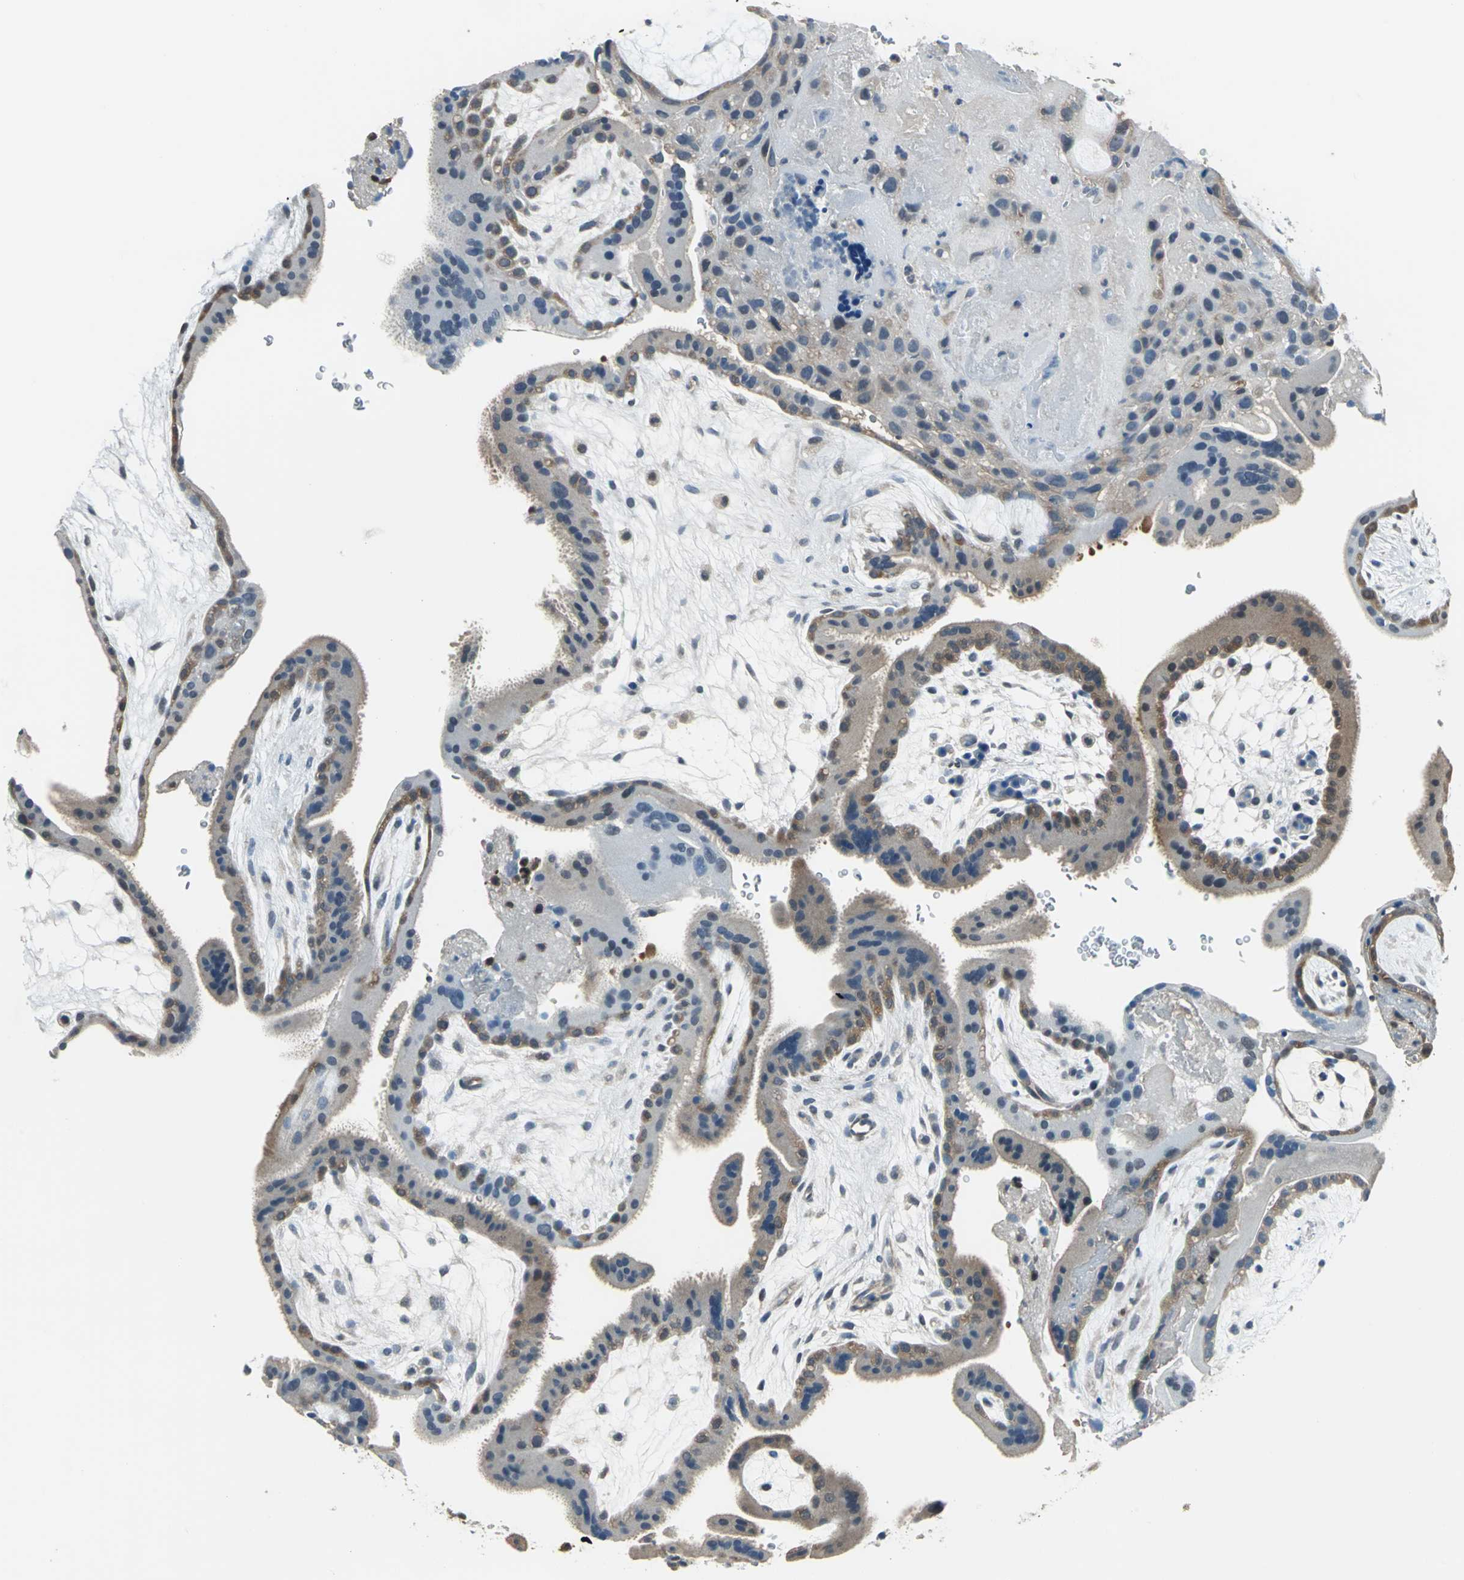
{"staining": {"intensity": "moderate", "quantity": "25%-75%", "location": "cytoplasmic/membranous"}, "tissue": "placenta", "cell_type": "Decidual cells", "image_type": "normal", "snomed": [{"axis": "morphology", "description": "Normal tissue, NOS"}, {"axis": "topography", "description": "Placenta"}], "caption": "Decidual cells demonstrate medium levels of moderate cytoplasmic/membranous positivity in approximately 25%-75% of cells in normal placenta.", "gene": "PSME1", "patient": {"sex": "female", "age": 19}}